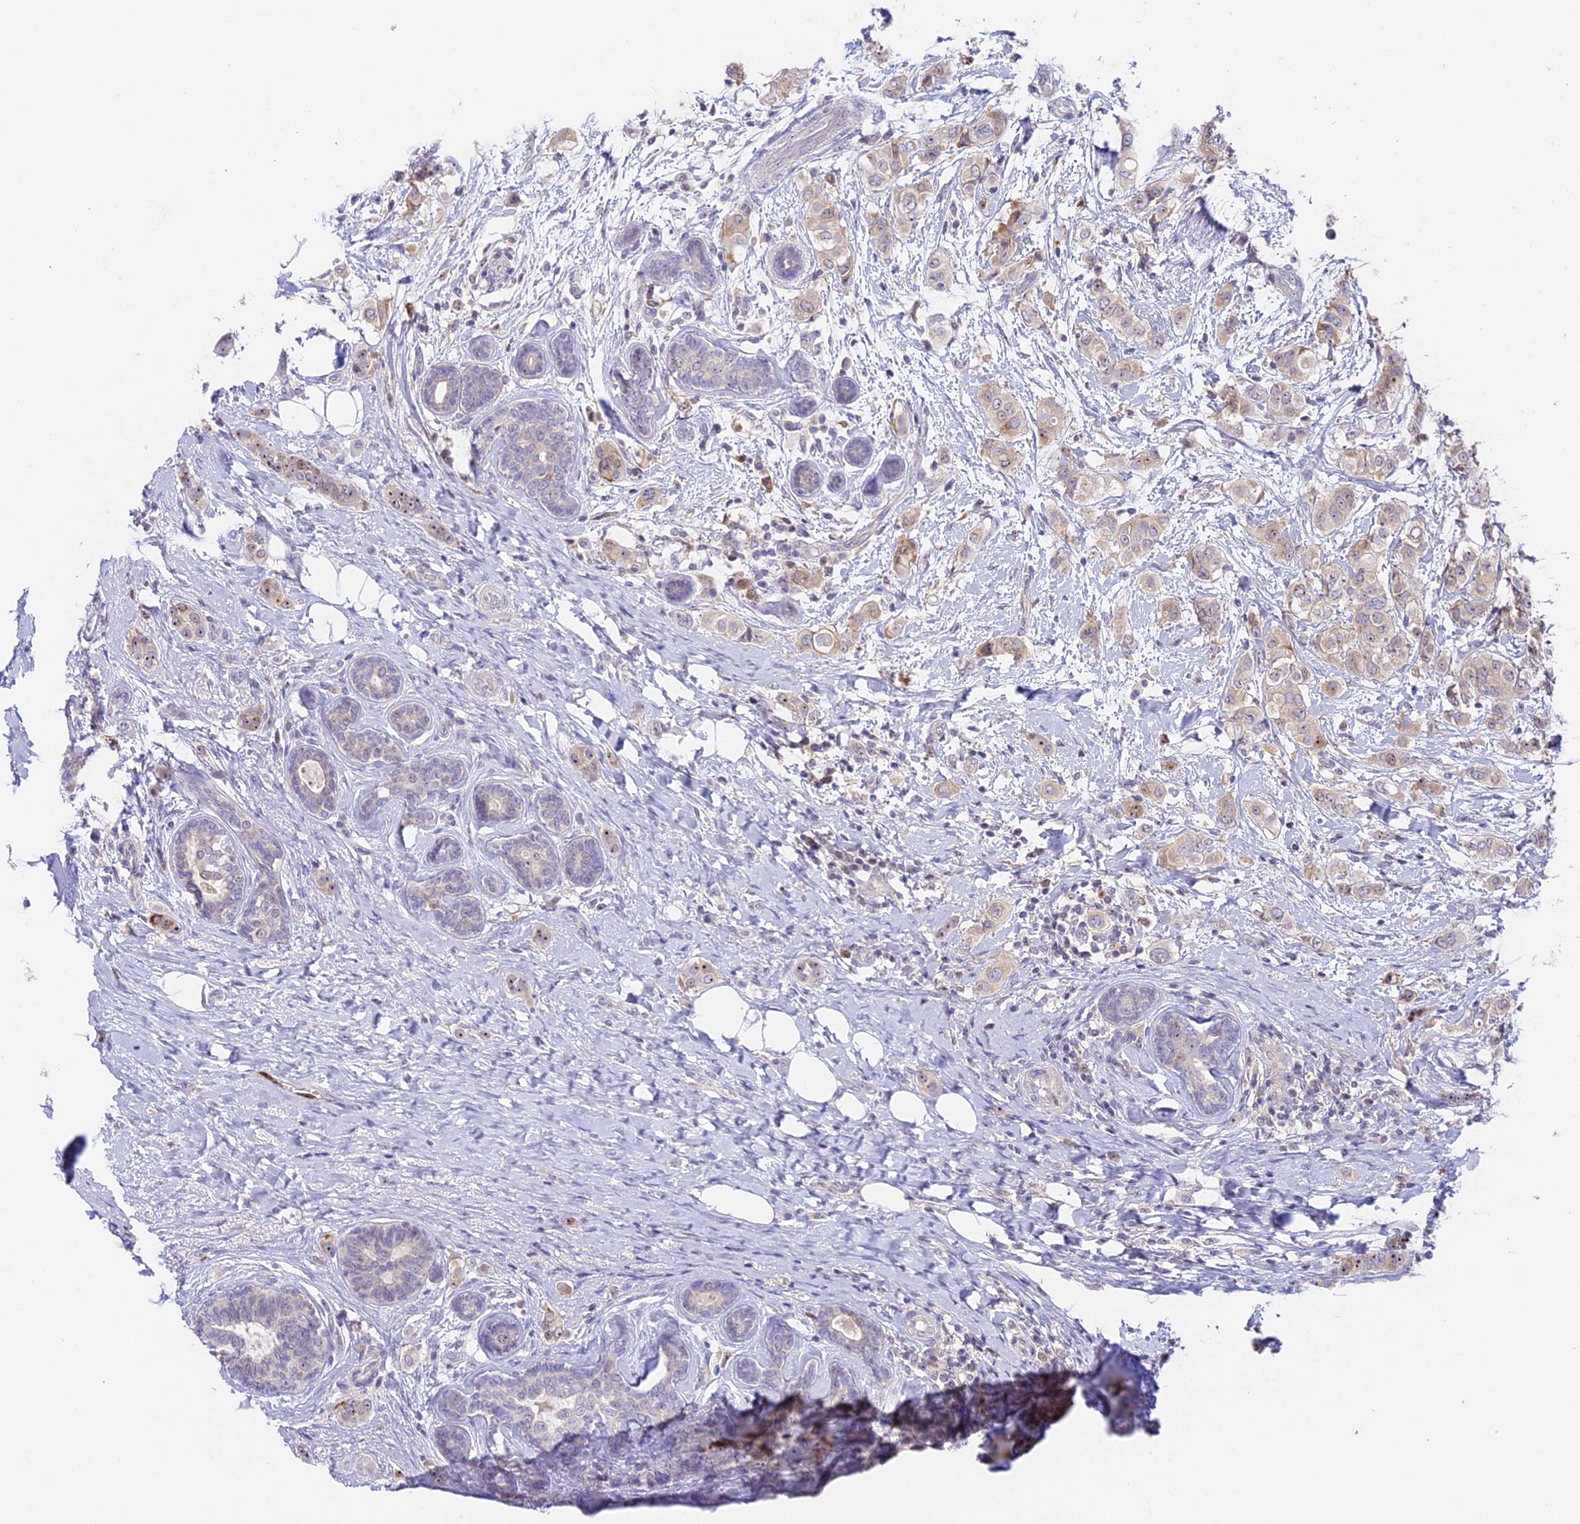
{"staining": {"intensity": "weak", "quantity": "<25%", "location": "cytoplasmic/membranous"}, "tissue": "breast cancer", "cell_type": "Tumor cells", "image_type": "cancer", "snomed": [{"axis": "morphology", "description": "Lobular carcinoma"}, {"axis": "topography", "description": "Breast"}], "caption": "Image shows no significant protein expression in tumor cells of lobular carcinoma (breast).", "gene": "RAD51", "patient": {"sex": "female", "age": 51}}